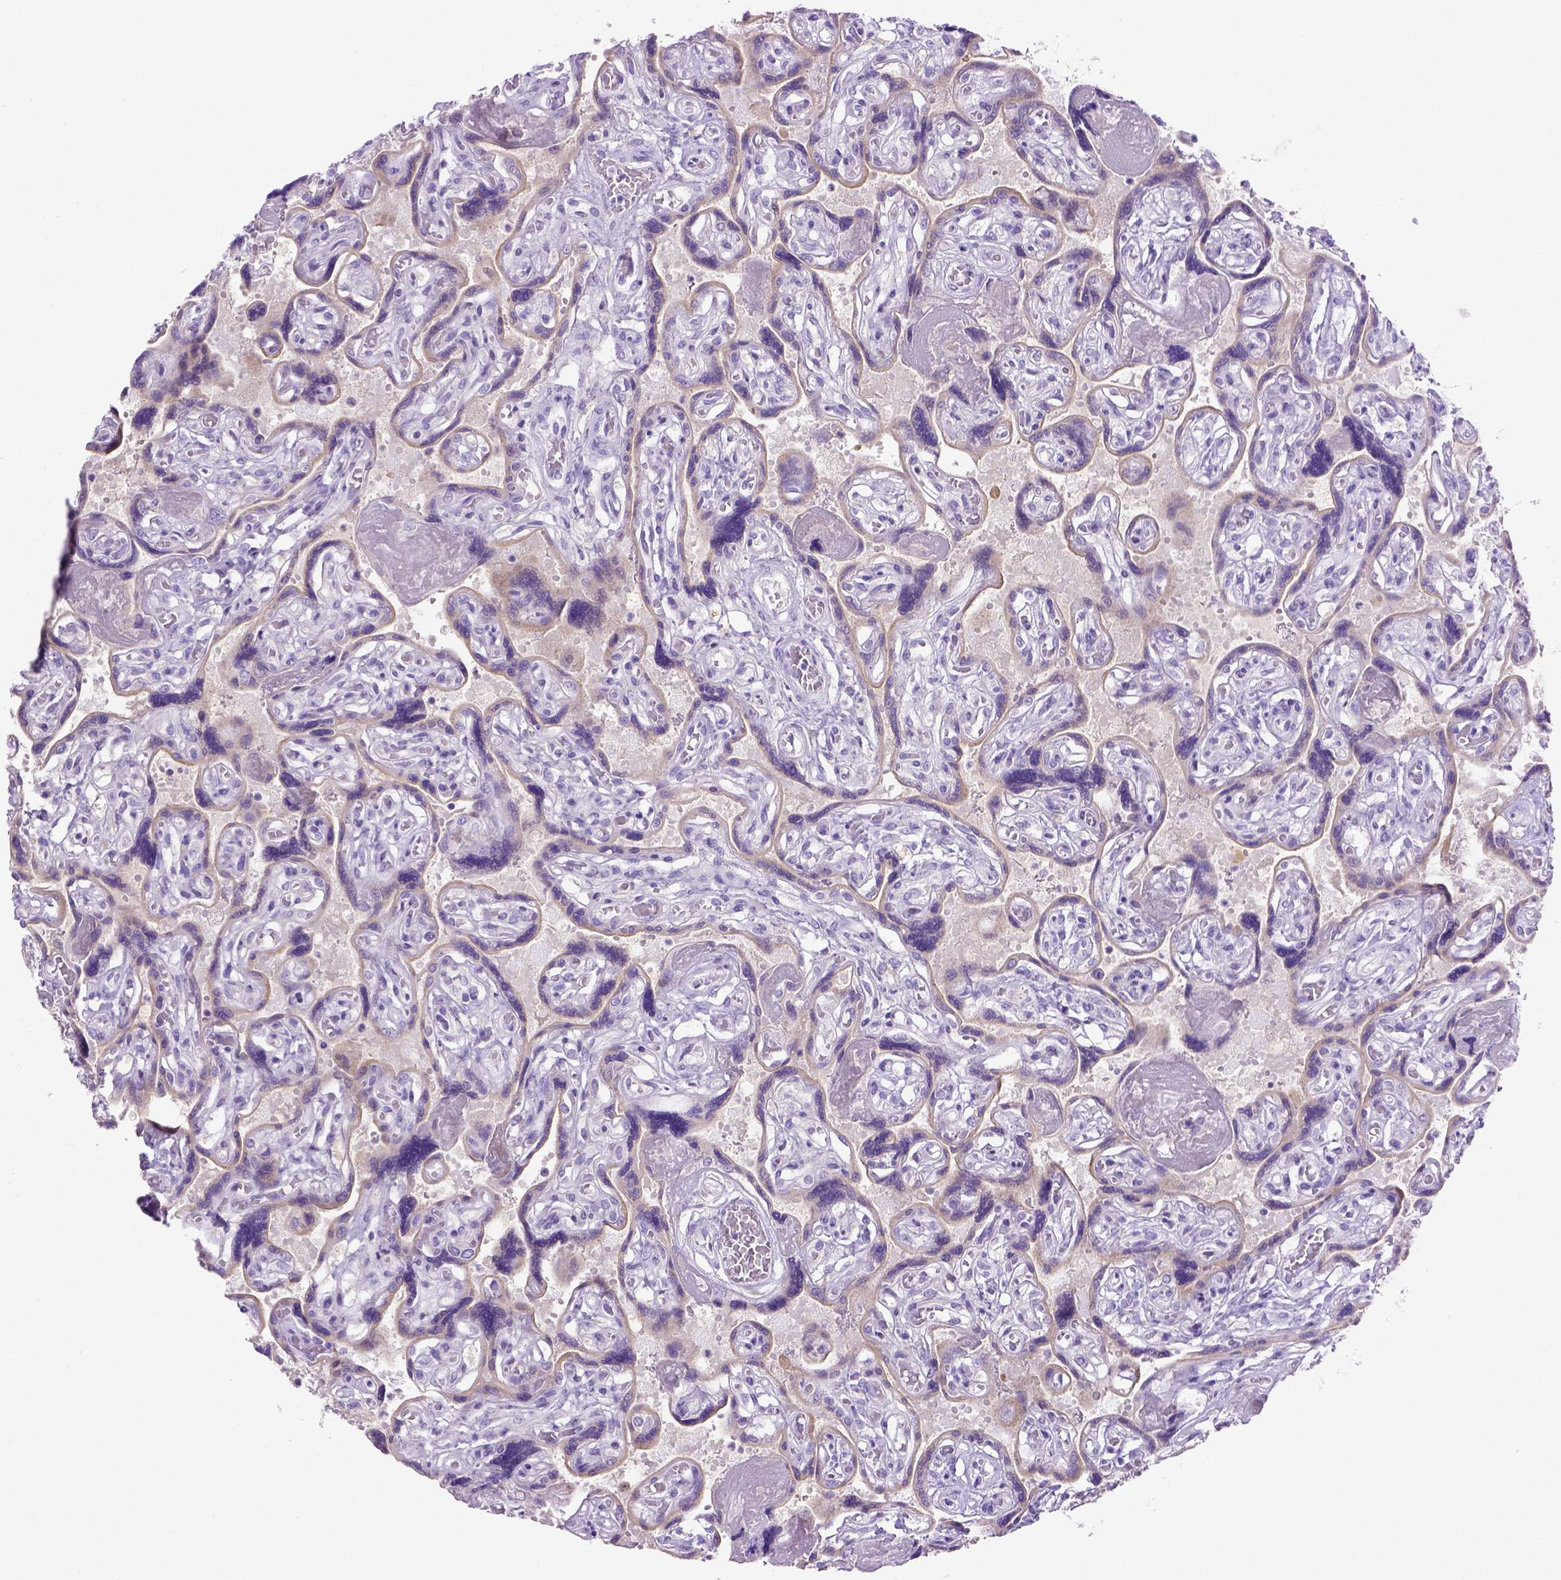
{"staining": {"intensity": "negative", "quantity": "none", "location": "none"}, "tissue": "placenta", "cell_type": "Decidual cells", "image_type": "normal", "snomed": [{"axis": "morphology", "description": "Normal tissue, NOS"}, {"axis": "topography", "description": "Placenta"}], "caption": "A histopathology image of human placenta is negative for staining in decidual cells. The staining was performed using DAB to visualize the protein expression in brown, while the nuclei were stained in blue with hematoxylin (Magnification: 20x).", "gene": "SIRPD", "patient": {"sex": "female", "age": 32}}